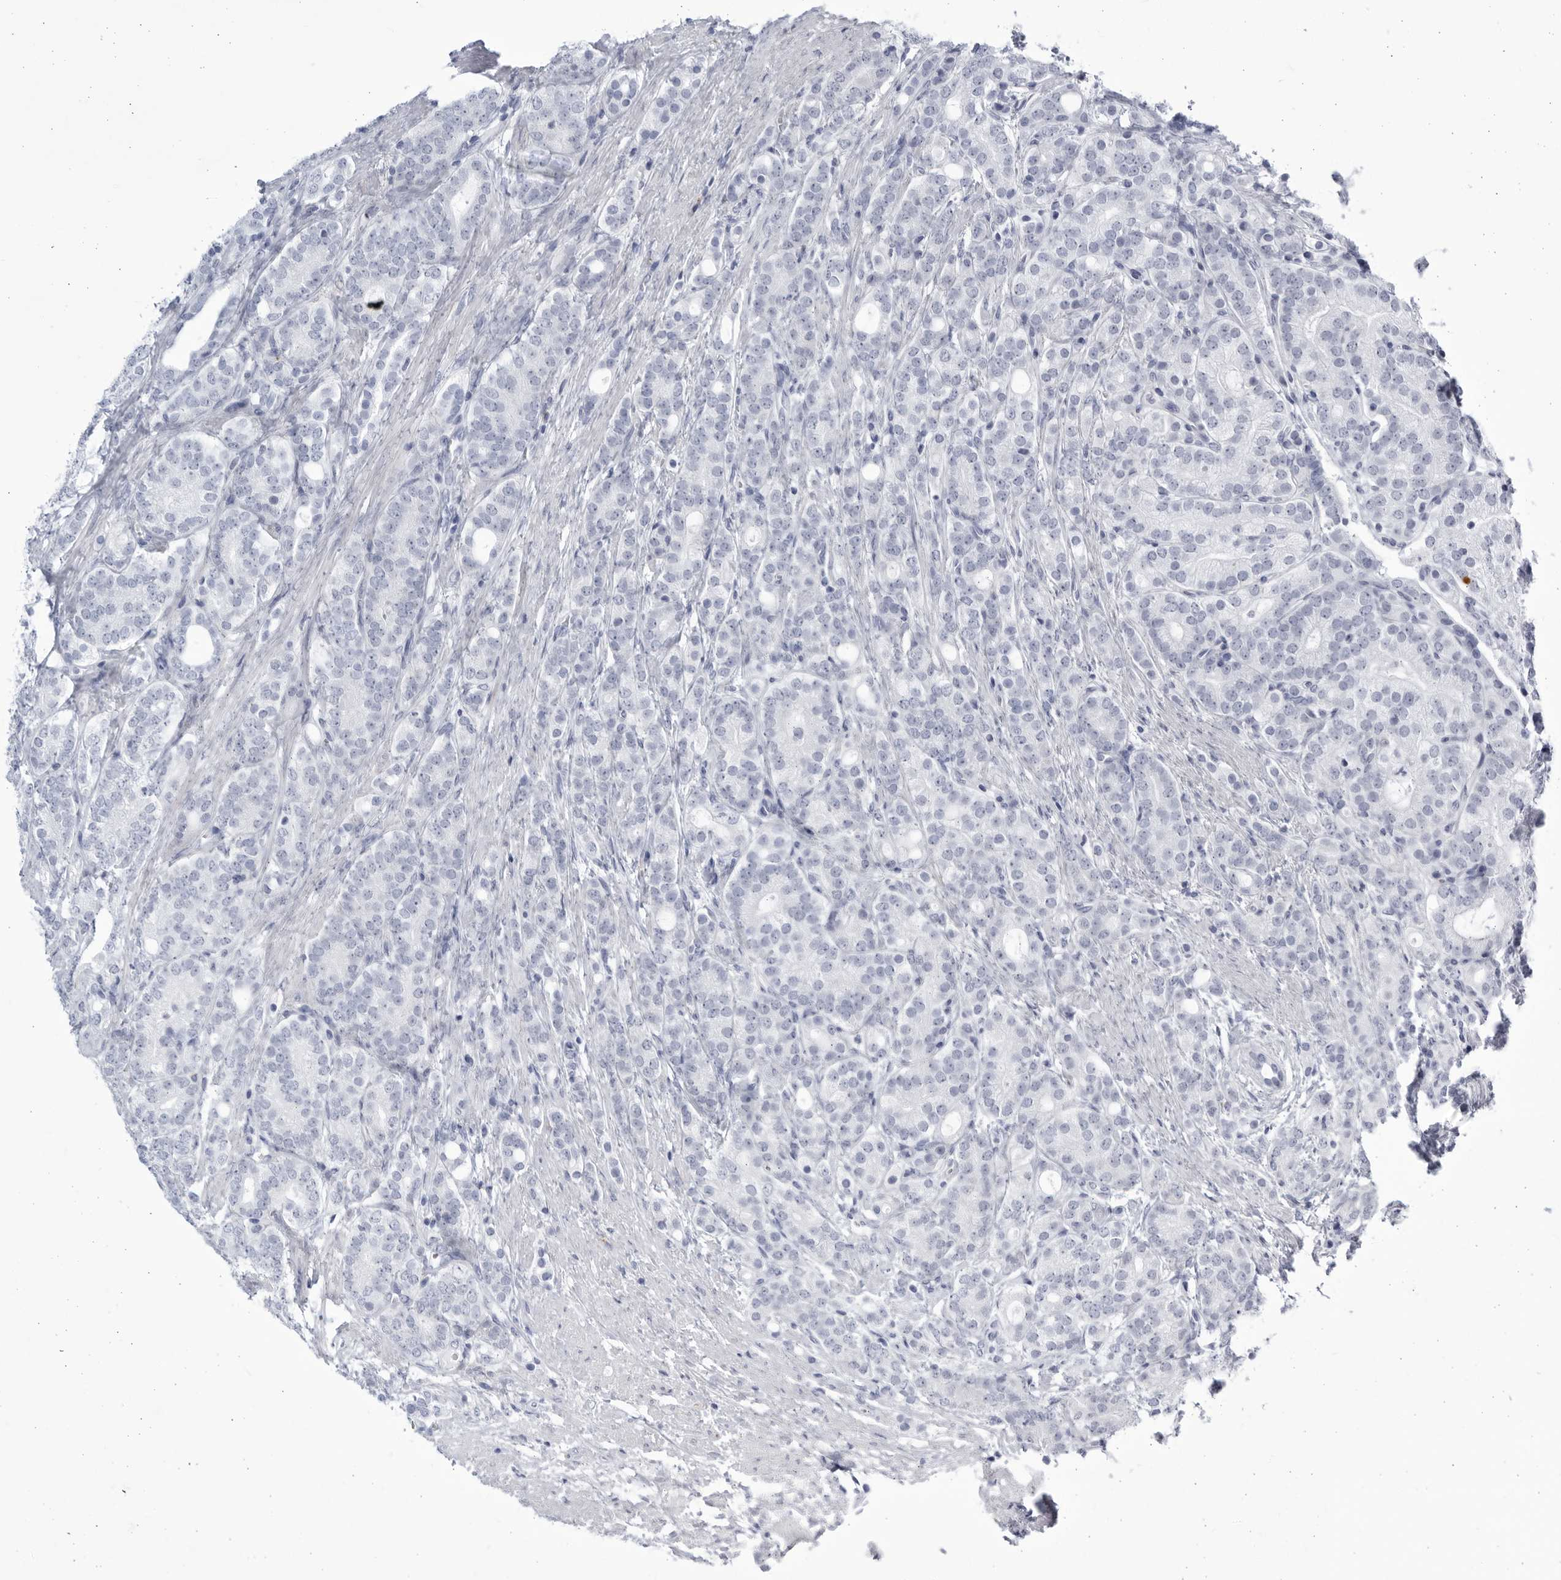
{"staining": {"intensity": "negative", "quantity": "none", "location": "none"}, "tissue": "prostate cancer", "cell_type": "Tumor cells", "image_type": "cancer", "snomed": [{"axis": "morphology", "description": "Adenocarcinoma, High grade"}, {"axis": "topography", "description": "Prostate"}], "caption": "The micrograph displays no staining of tumor cells in prostate adenocarcinoma (high-grade).", "gene": "CCDC181", "patient": {"sex": "male", "age": 57}}